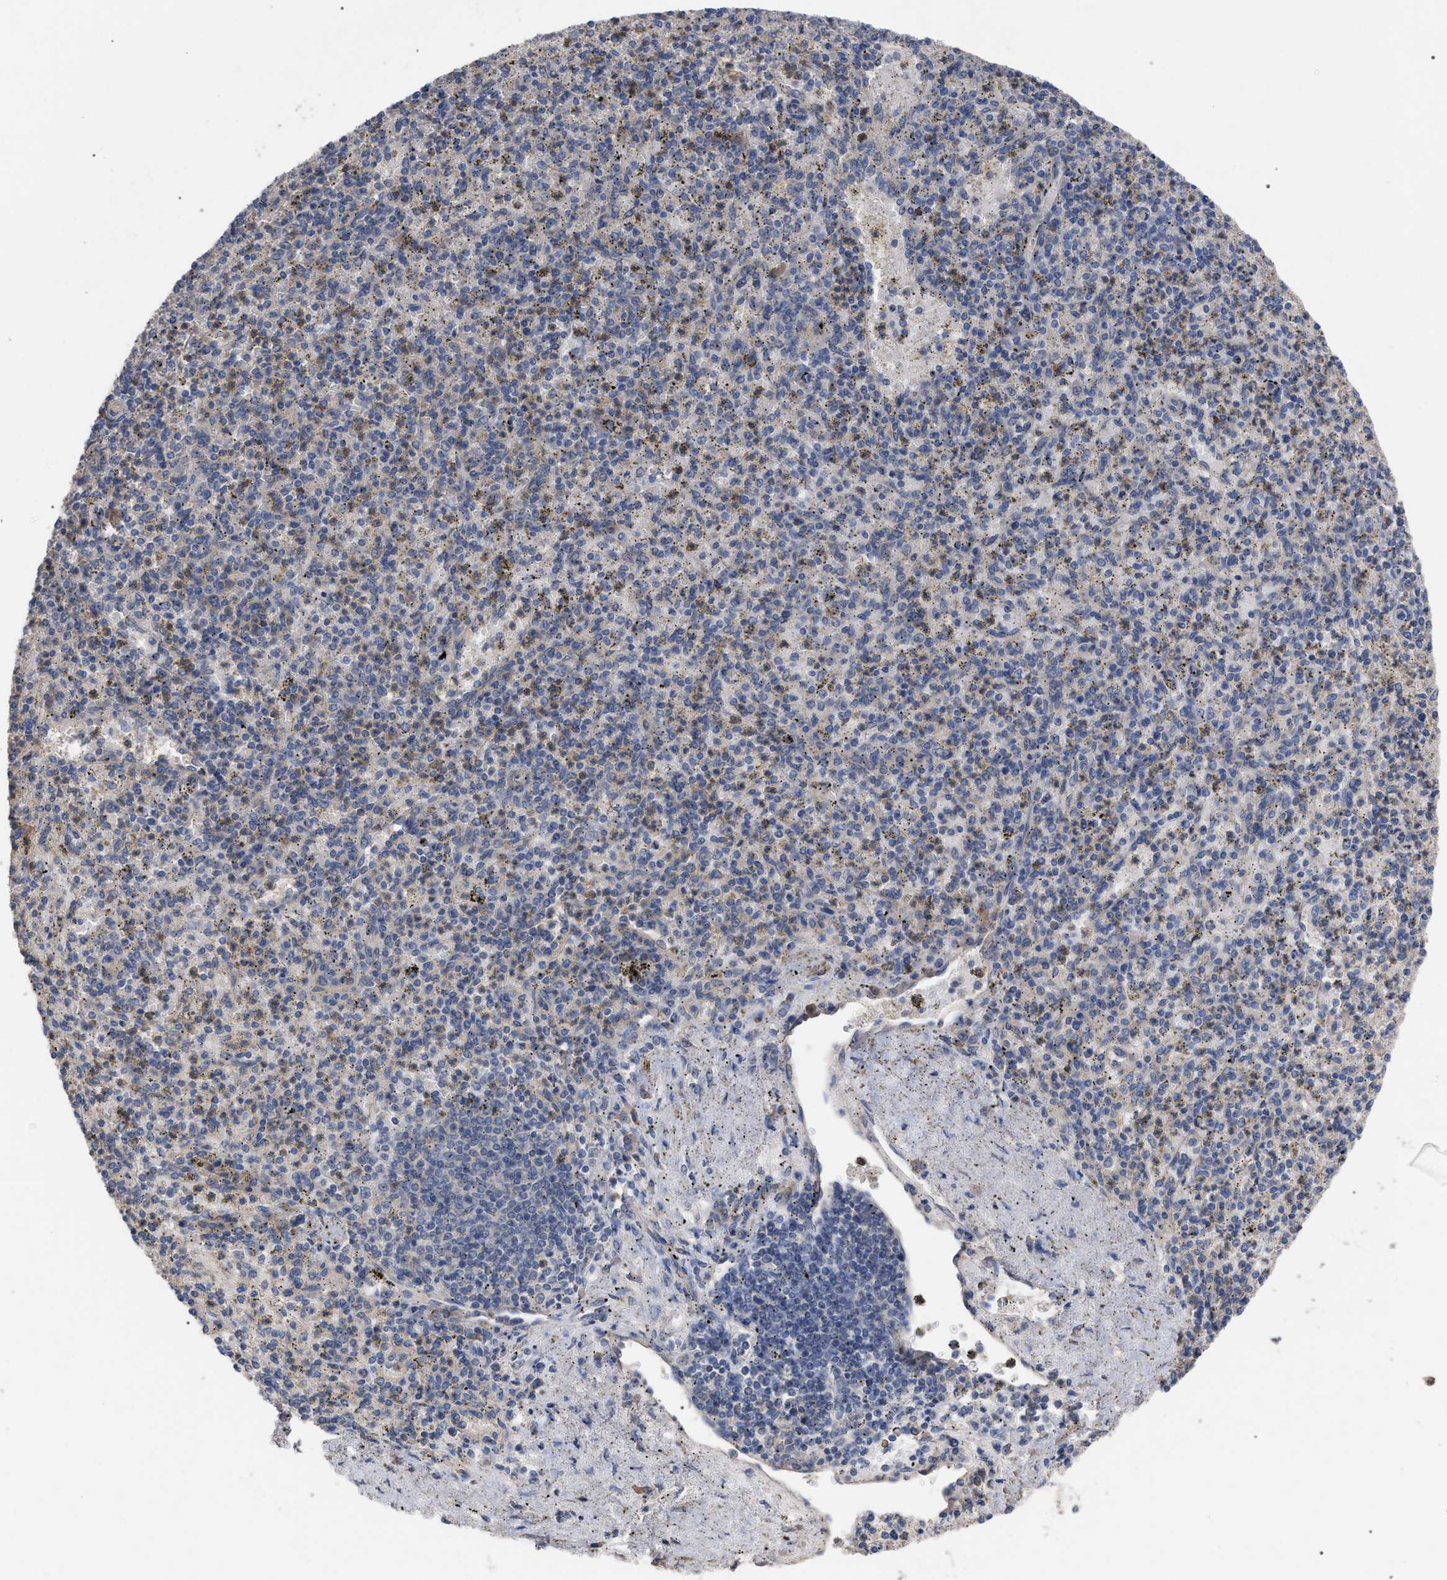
{"staining": {"intensity": "weak", "quantity": "<25%", "location": "cytoplasmic/membranous"}, "tissue": "spleen", "cell_type": "Cells in red pulp", "image_type": "normal", "snomed": [{"axis": "morphology", "description": "Normal tissue, NOS"}, {"axis": "topography", "description": "Spleen"}], "caption": "High power microscopy photomicrograph of an immunohistochemistry (IHC) photomicrograph of benign spleen, revealing no significant staining in cells in red pulp. (Stains: DAB IHC with hematoxylin counter stain, Microscopy: brightfield microscopy at high magnification).", "gene": "BTN2A1", "patient": {"sex": "male", "age": 72}}